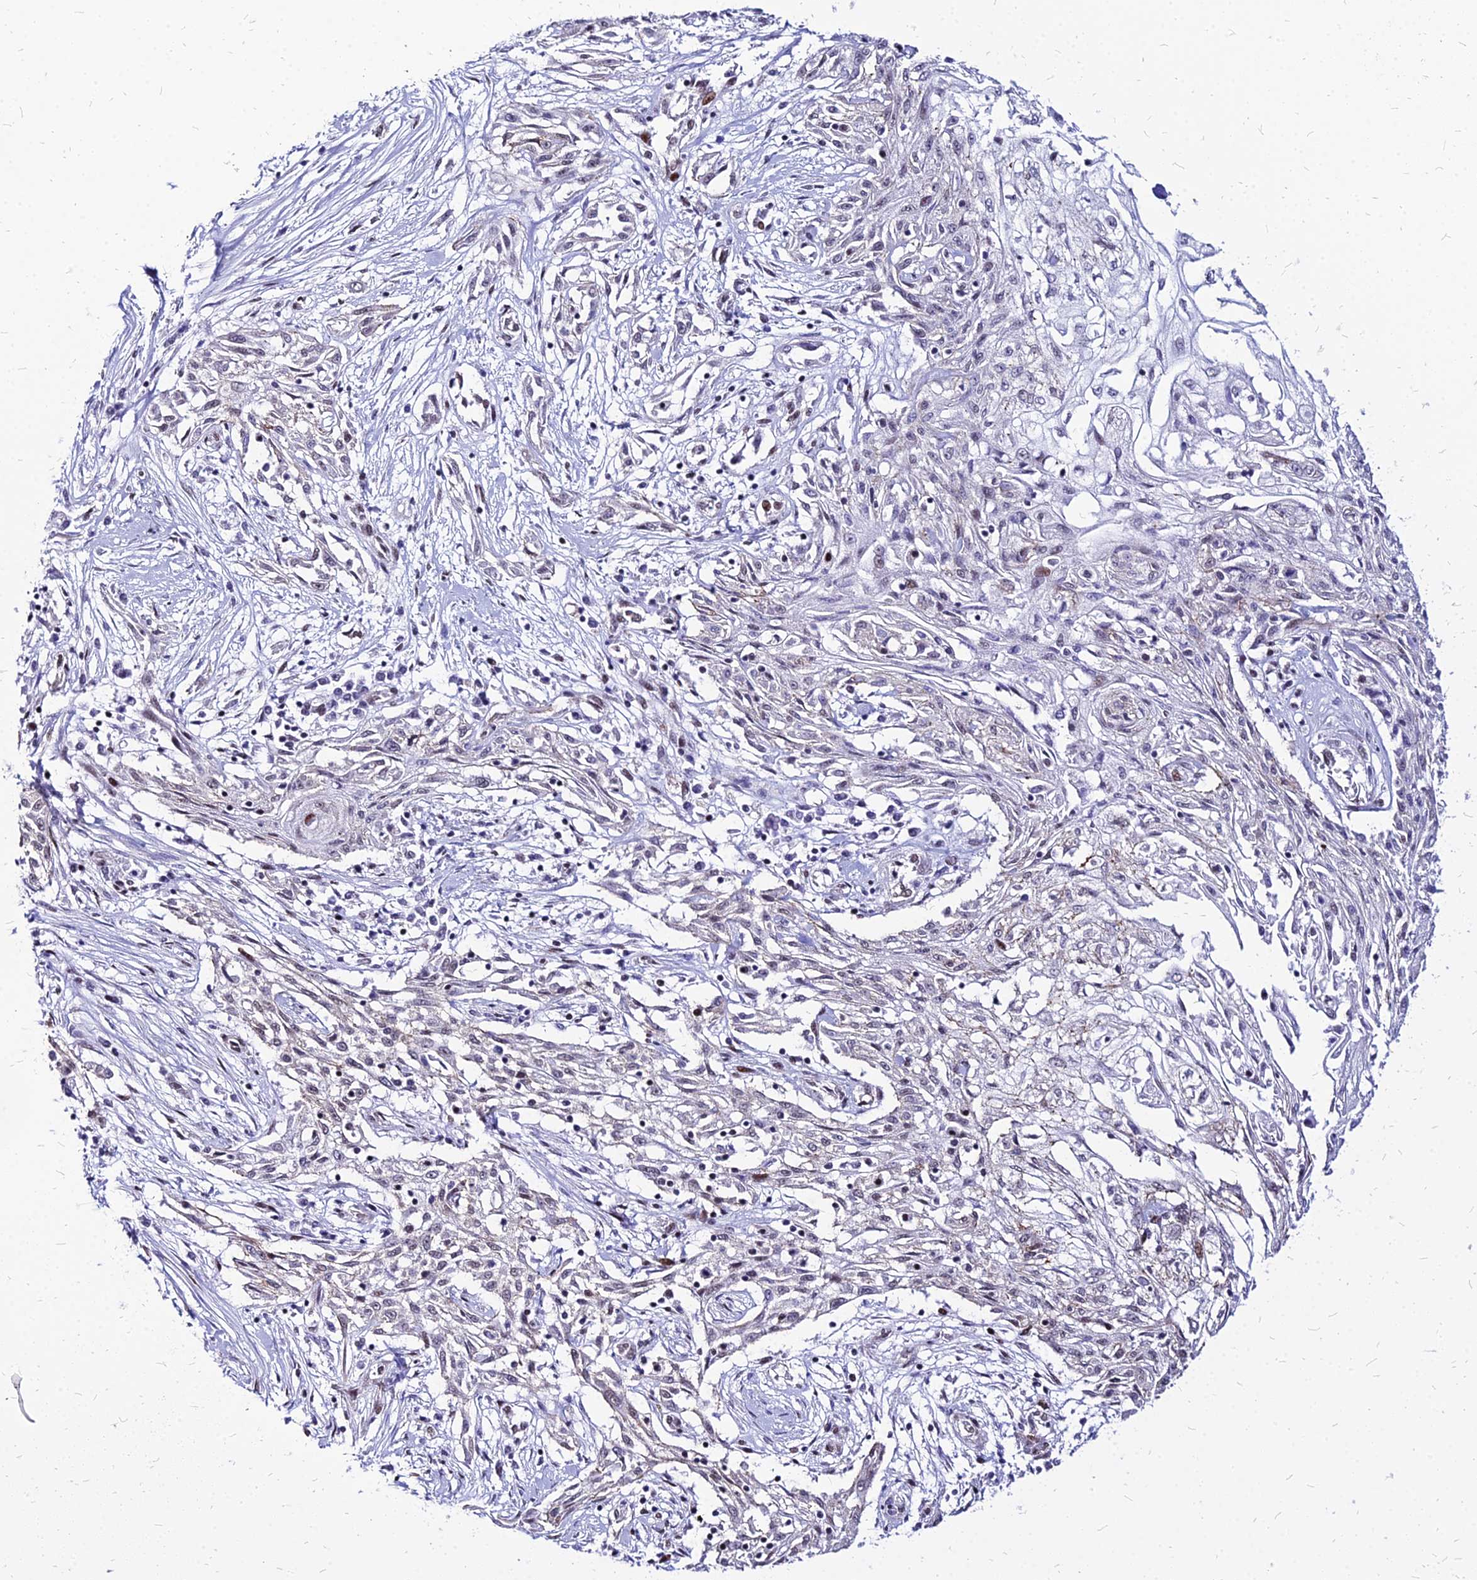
{"staining": {"intensity": "moderate", "quantity": "<25%", "location": "nuclear"}, "tissue": "skin cancer", "cell_type": "Tumor cells", "image_type": "cancer", "snomed": [{"axis": "morphology", "description": "Squamous cell carcinoma, NOS"}, {"axis": "morphology", "description": "Squamous cell carcinoma, metastatic, NOS"}, {"axis": "topography", "description": "Skin"}, {"axis": "topography", "description": "Lymph node"}], "caption": "Tumor cells demonstrate moderate nuclear expression in approximately <25% of cells in skin squamous cell carcinoma.", "gene": "FDX2", "patient": {"sex": "male", "age": 75}}